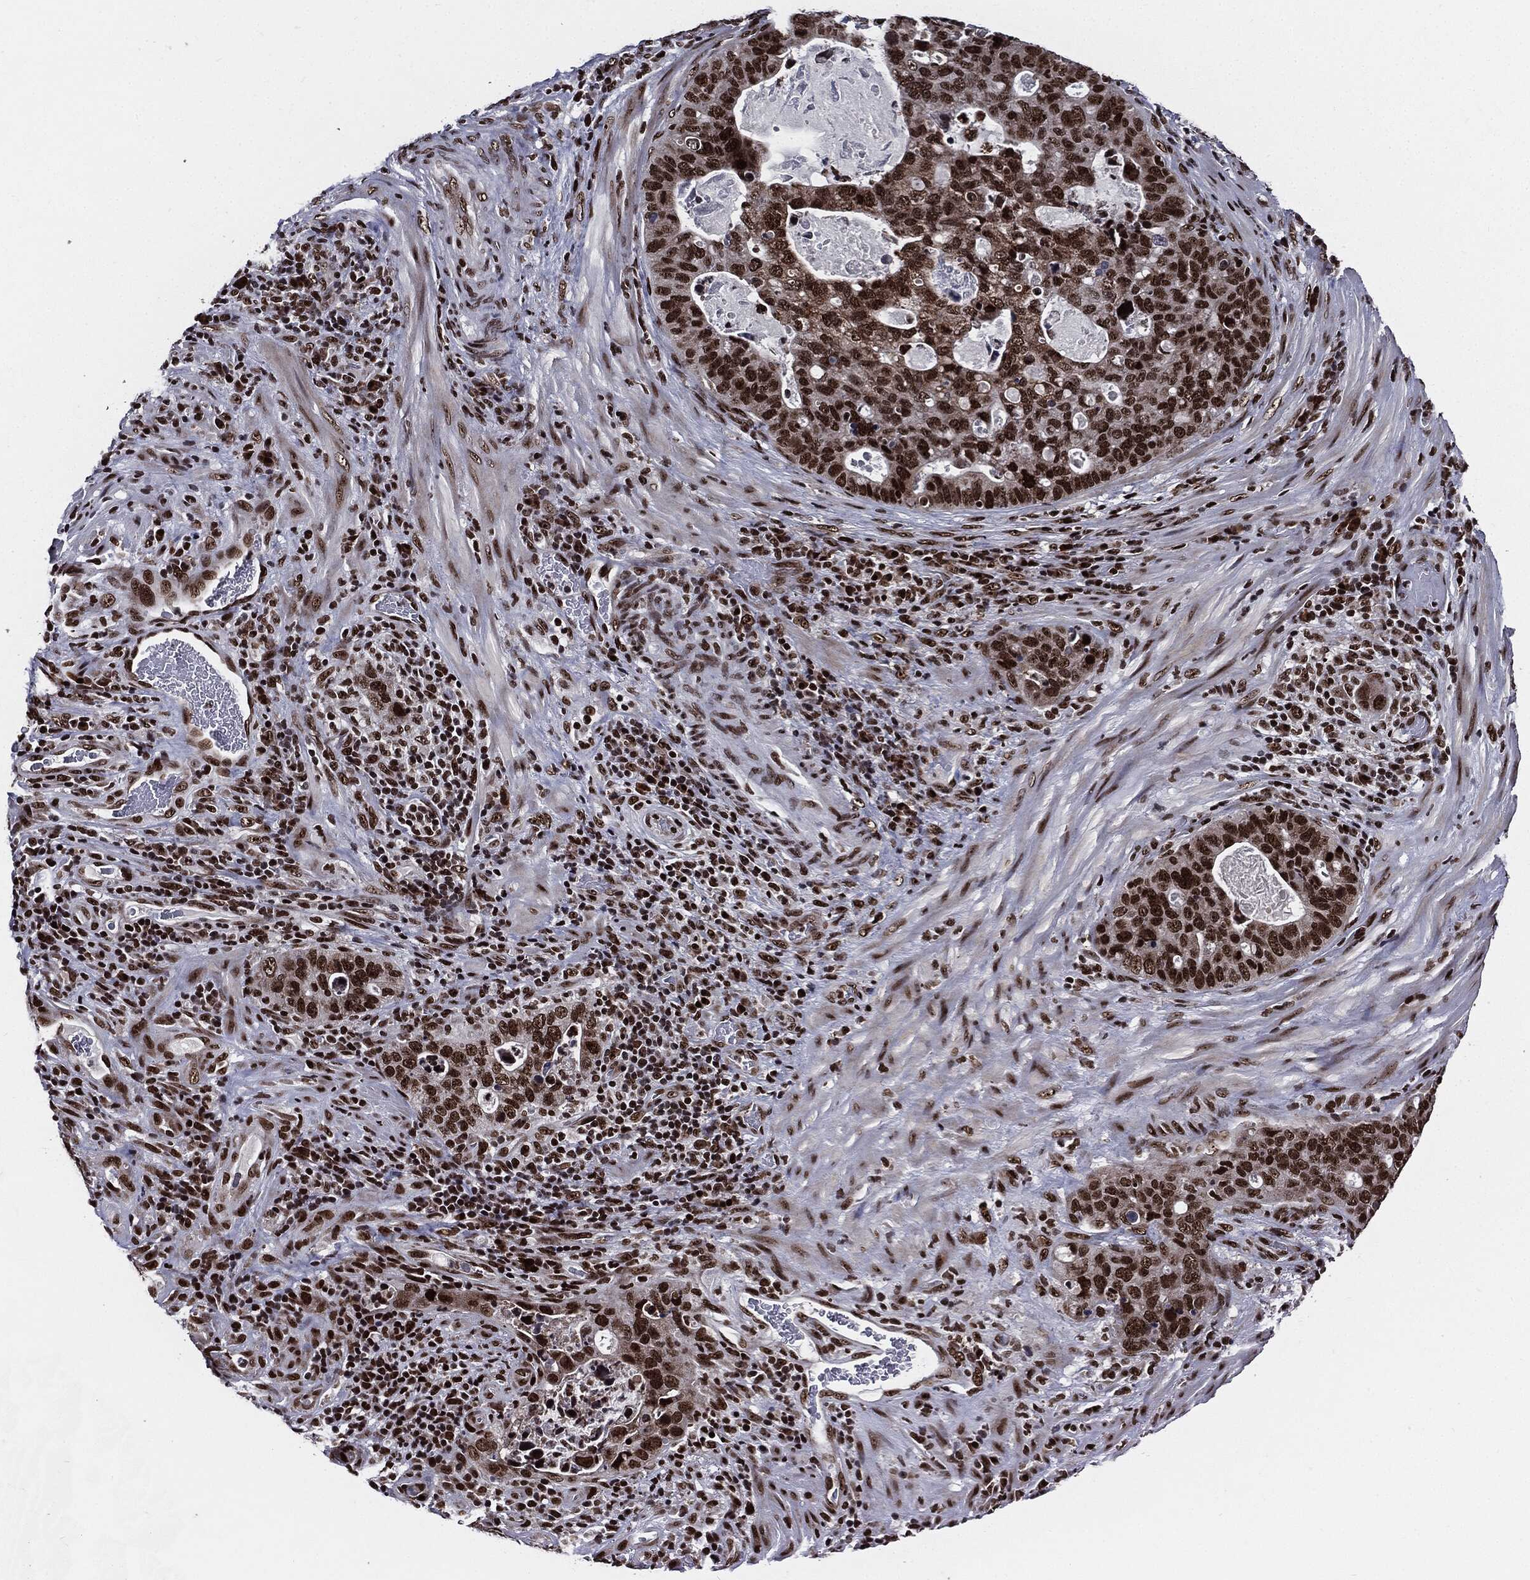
{"staining": {"intensity": "strong", "quantity": ">75%", "location": "nuclear"}, "tissue": "stomach cancer", "cell_type": "Tumor cells", "image_type": "cancer", "snomed": [{"axis": "morphology", "description": "Adenocarcinoma, NOS"}, {"axis": "topography", "description": "Stomach"}], "caption": "Brown immunohistochemical staining in stomach cancer shows strong nuclear positivity in about >75% of tumor cells. (DAB = brown stain, brightfield microscopy at high magnification).", "gene": "ZFP91", "patient": {"sex": "male", "age": 54}}